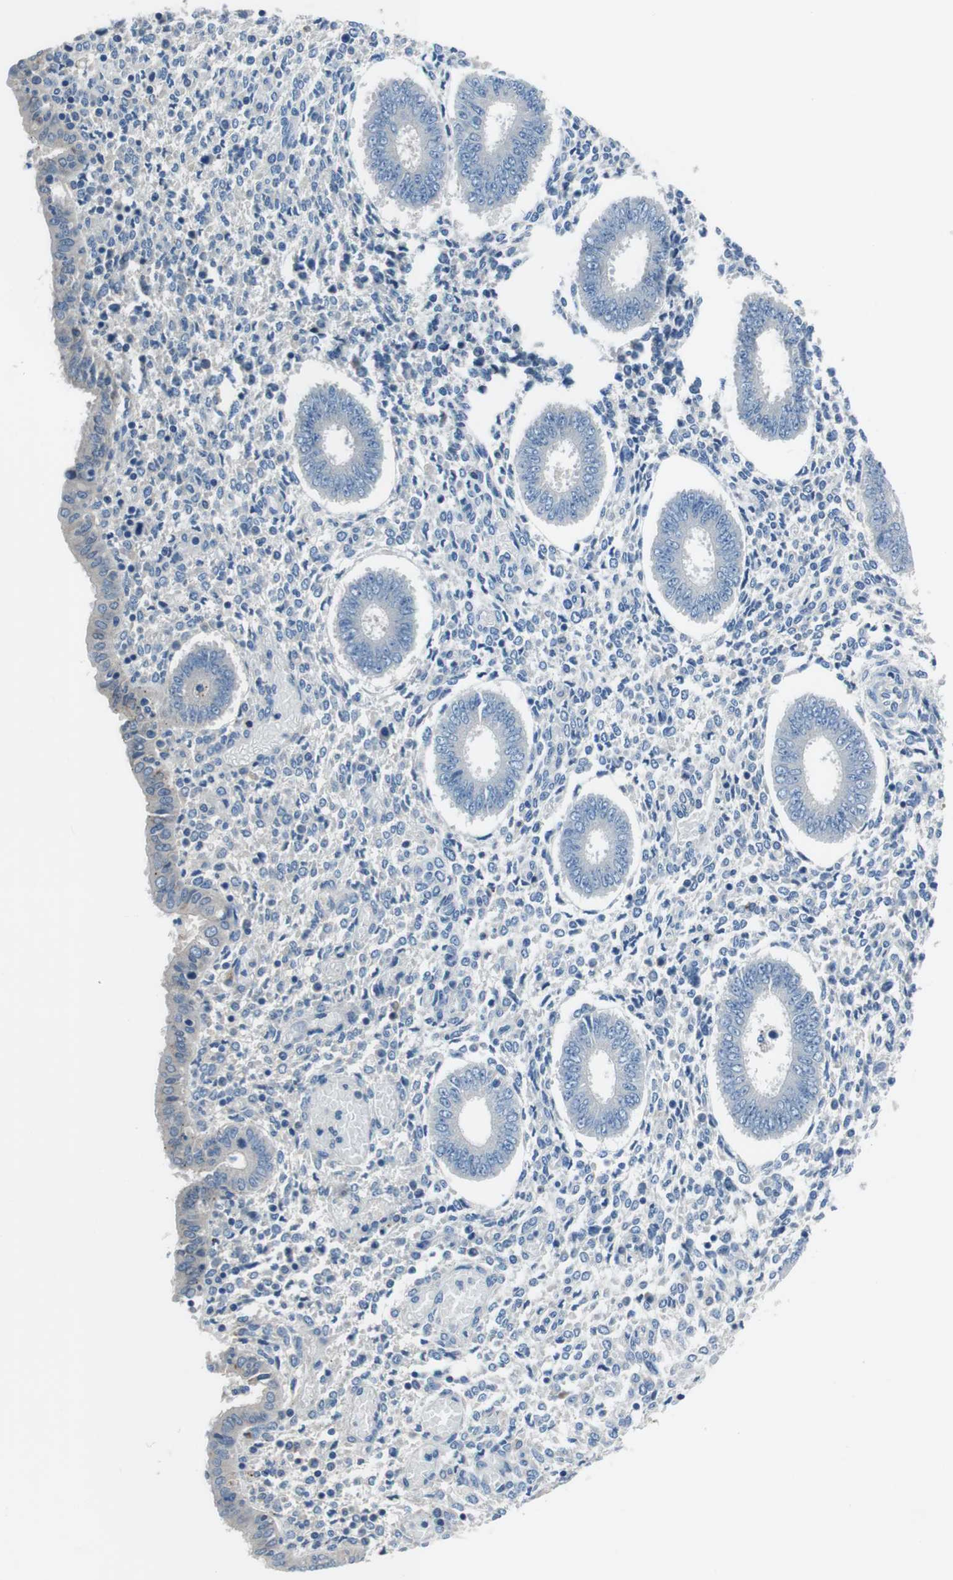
{"staining": {"intensity": "negative", "quantity": "none", "location": "none"}, "tissue": "endometrium", "cell_type": "Cells in endometrial stroma", "image_type": "normal", "snomed": [{"axis": "morphology", "description": "Normal tissue, NOS"}, {"axis": "topography", "description": "Endometrium"}], "caption": "Immunohistochemical staining of unremarkable human endometrium reveals no significant expression in cells in endometrial stroma. (Immunohistochemistry, brightfield microscopy, high magnification).", "gene": "TULP3", "patient": {"sex": "female", "age": 35}}